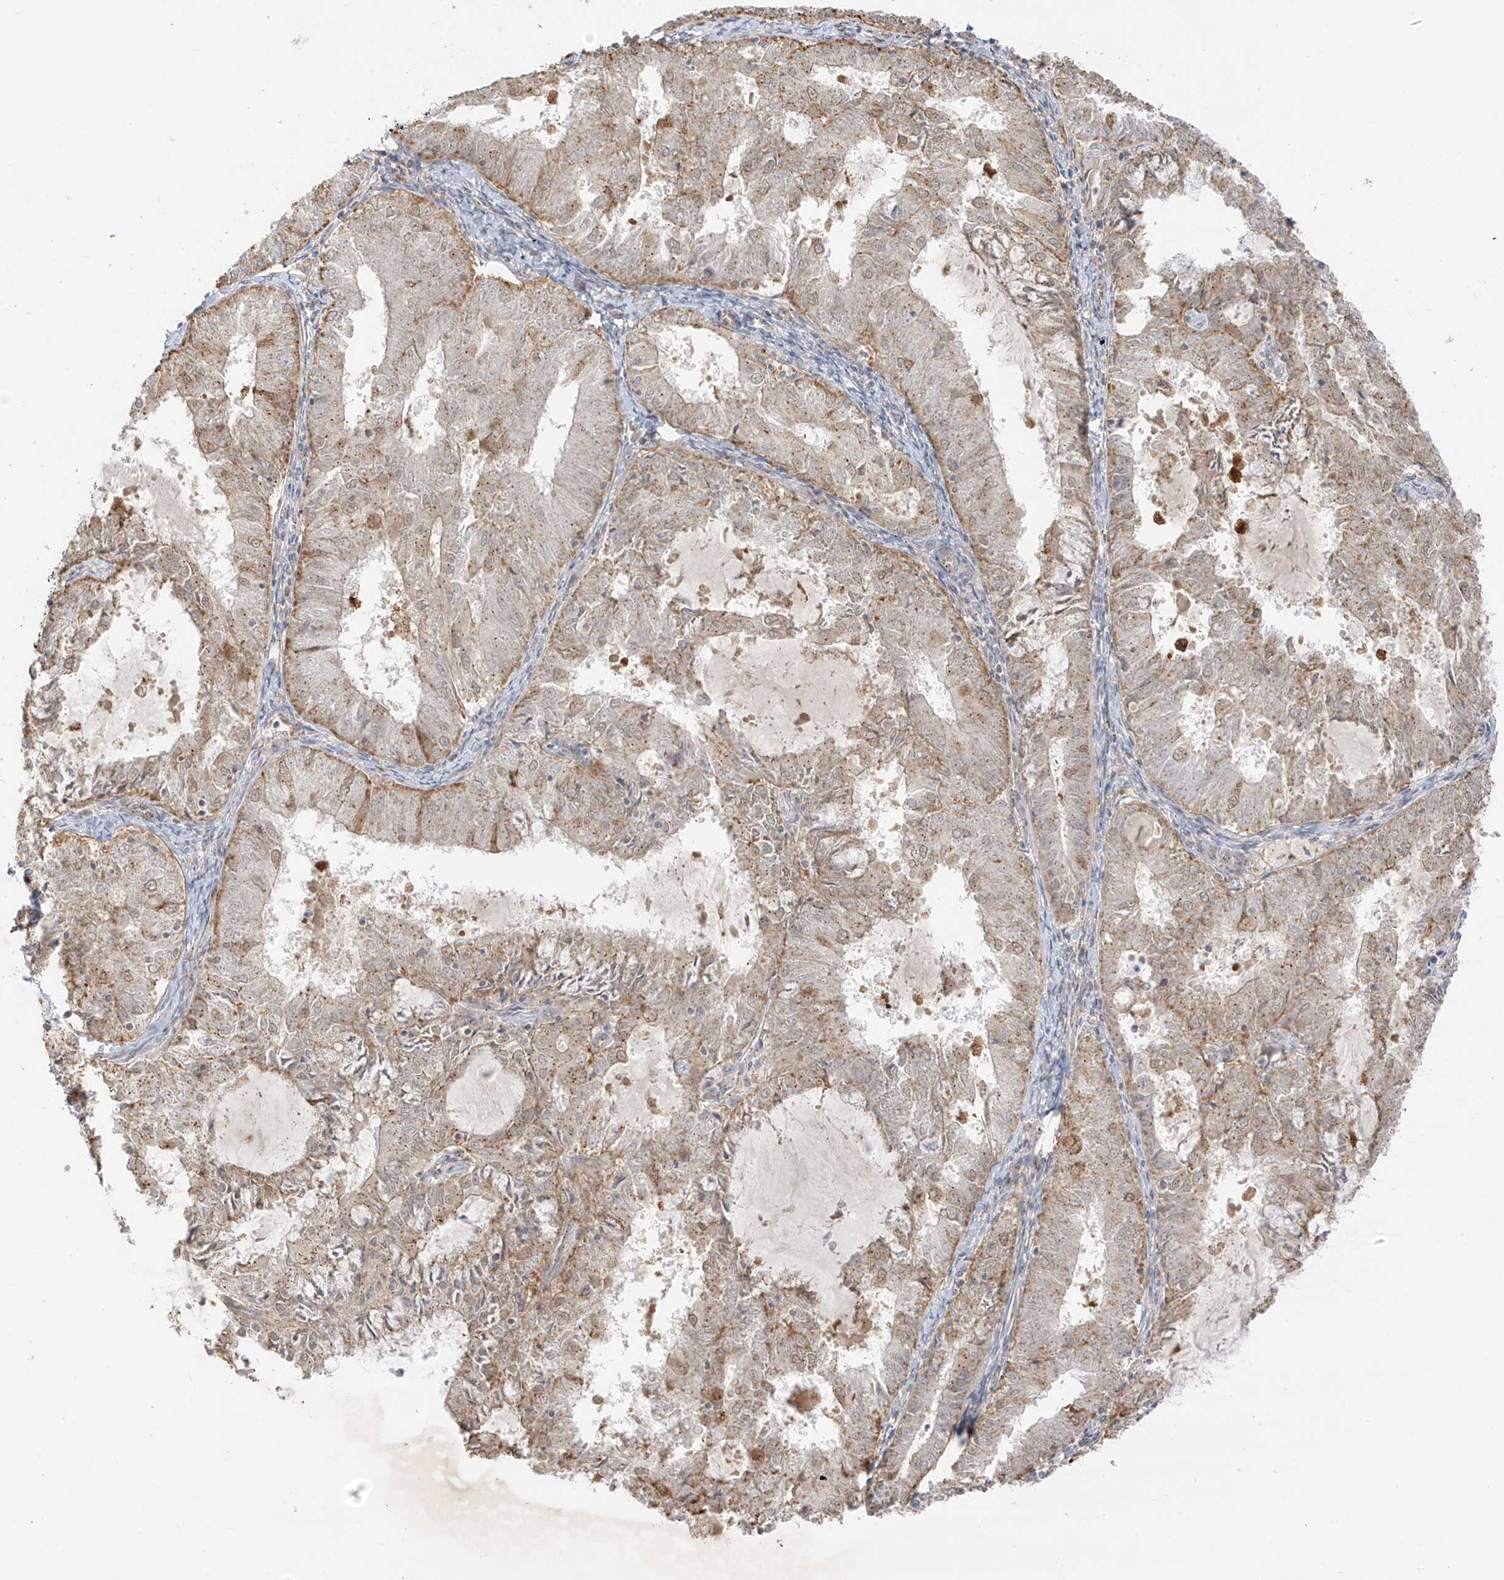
{"staining": {"intensity": "moderate", "quantity": "25%-75%", "location": "cytoplasmic/membranous"}, "tissue": "endometrial cancer", "cell_type": "Tumor cells", "image_type": "cancer", "snomed": [{"axis": "morphology", "description": "Adenocarcinoma, NOS"}, {"axis": "topography", "description": "Endometrium"}], "caption": "IHC photomicrograph of endometrial cancer stained for a protein (brown), which displays medium levels of moderate cytoplasmic/membranous staining in about 25%-75% of tumor cells.", "gene": "N4BP3", "patient": {"sex": "female", "age": 57}}